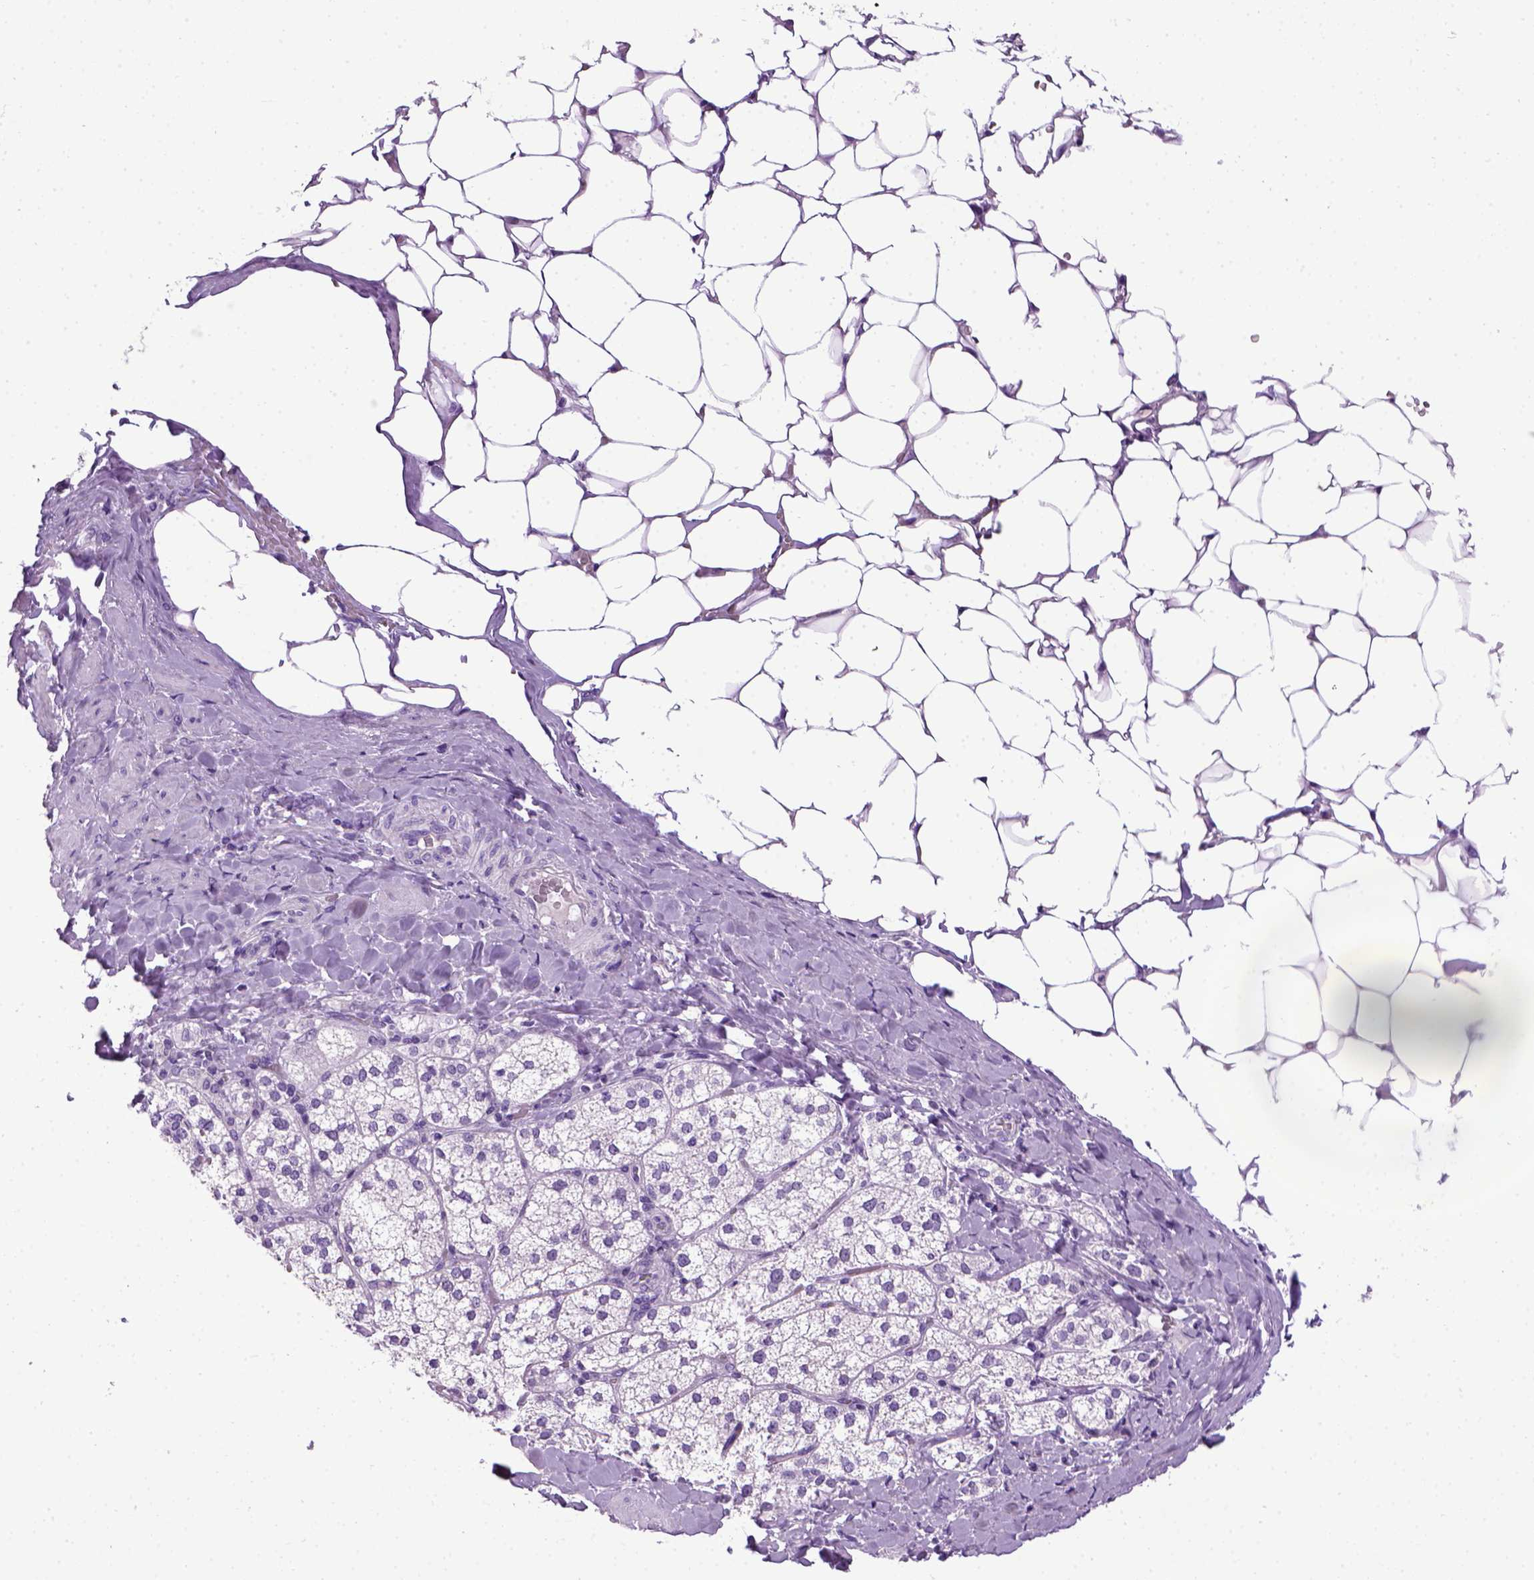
{"staining": {"intensity": "negative", "quantity": "none", "location": "none"}, "tissue": "adrenal gland", "cell_type": "Glandular cells", "image_type": "normal", "snomed": [{"axis": "morphology", "description": "Normal tissue, NOS"}, {"axis": "topography", "description": "Adrenal gland"}], "caption": "High magnification brightfield microscopy of benign adrenal gland stained with DAB (3,3'-diaminobenzidine) (brown) and counterstained with hematoxylin (blue): glandular cells show no significant expression.", "gene": "CDH1", "patient": {"sex": "male", "age": 53}}